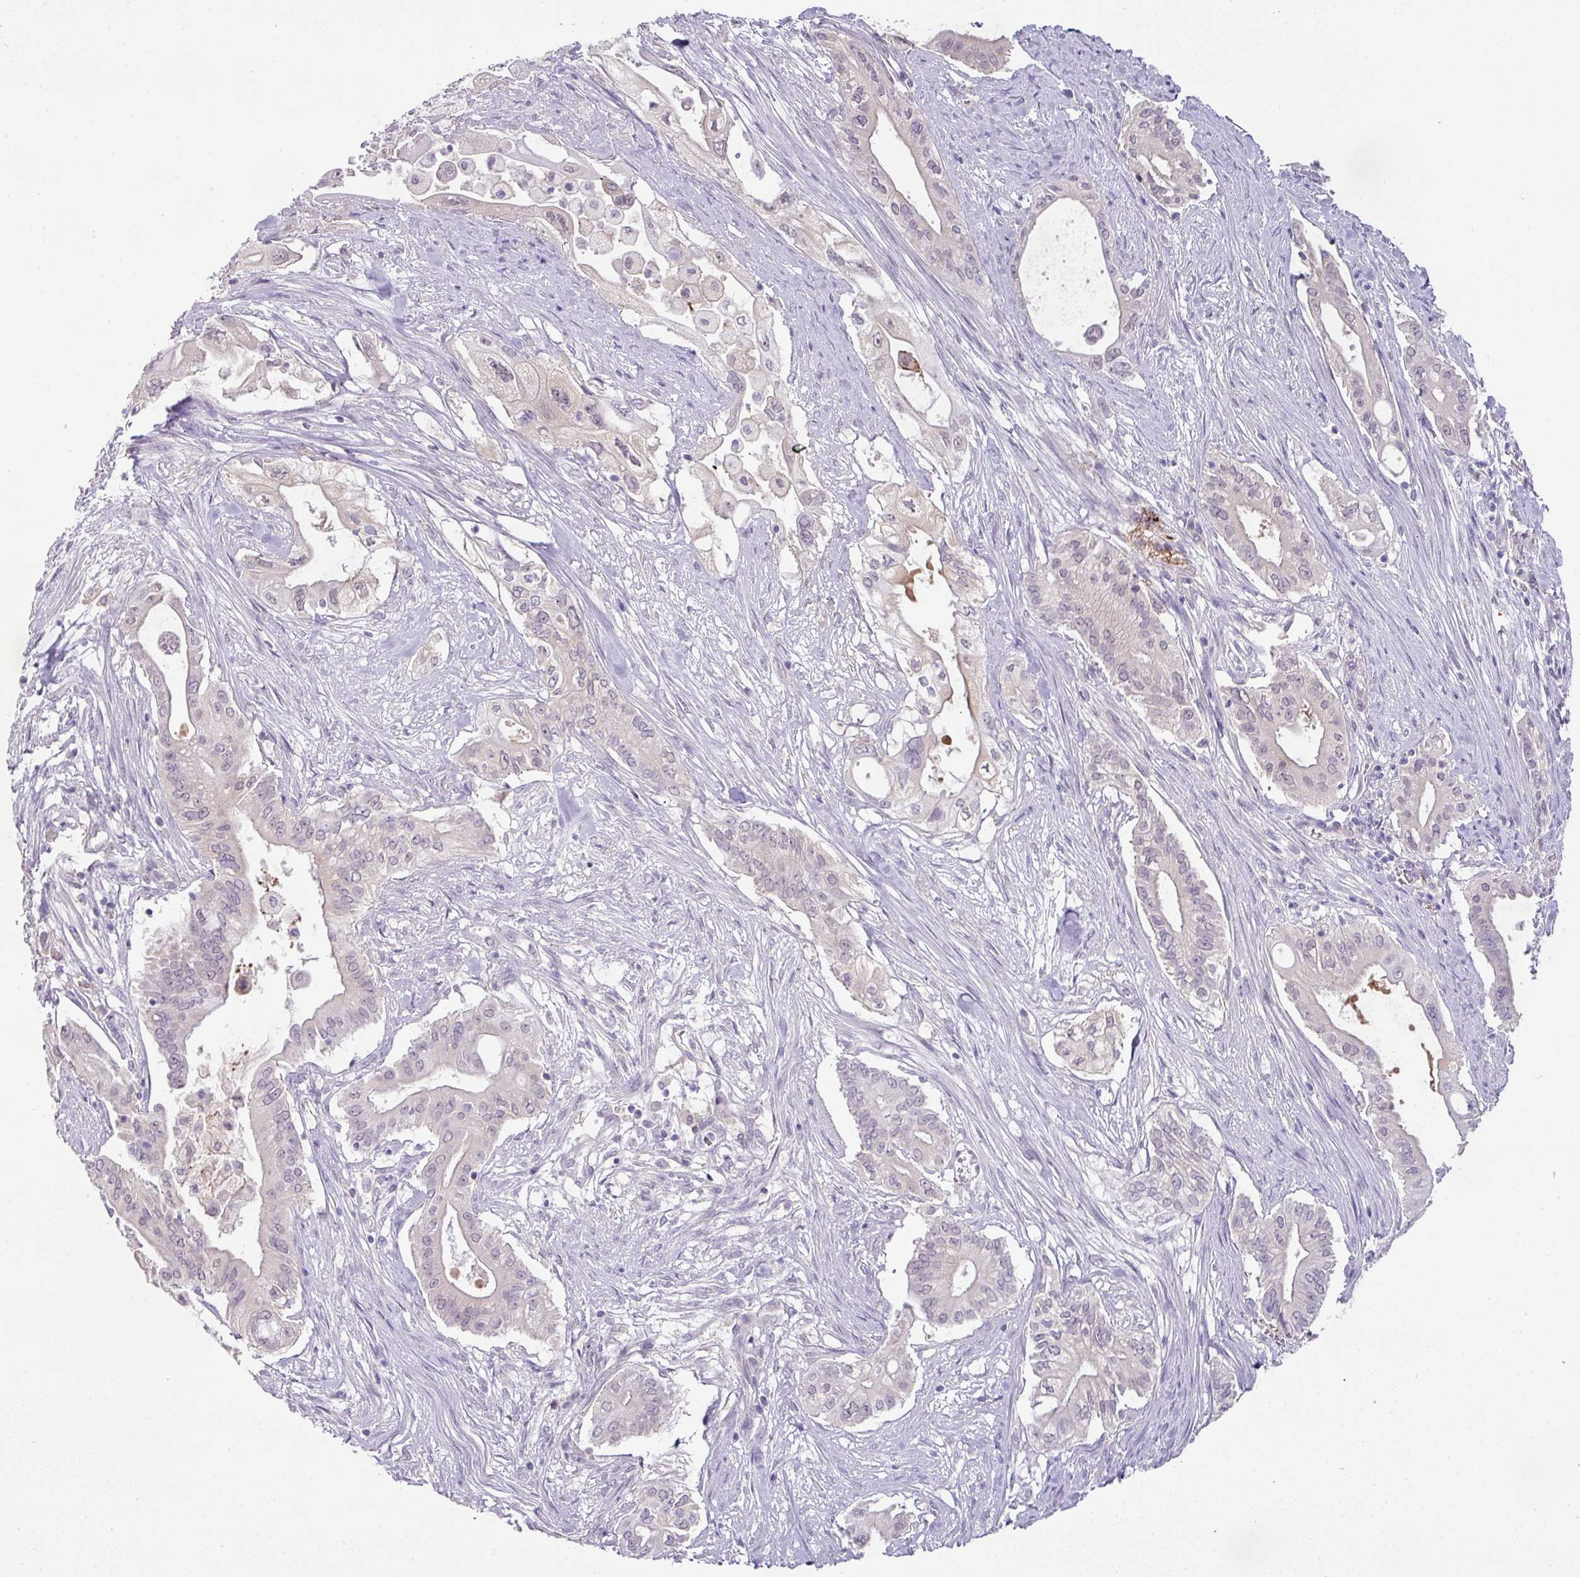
{"staining": {"intensity": "negative", "quantity": "none", "location": "none"}, "tissue": "pancreatic cancer", "cell_type": "Tumor cells", "image_type": "cancer", "snomed": [{"axis": "morphology", "description": "Adenocarcinoma, NOS"}, {"axis": "topography", "description": "Pancreas"}], "caption": "Tumor cells show no significant staining in pancreatic adenocarcinoma.", "gene": "FGF17", "patient": {"sex": "female", "age": 68}}